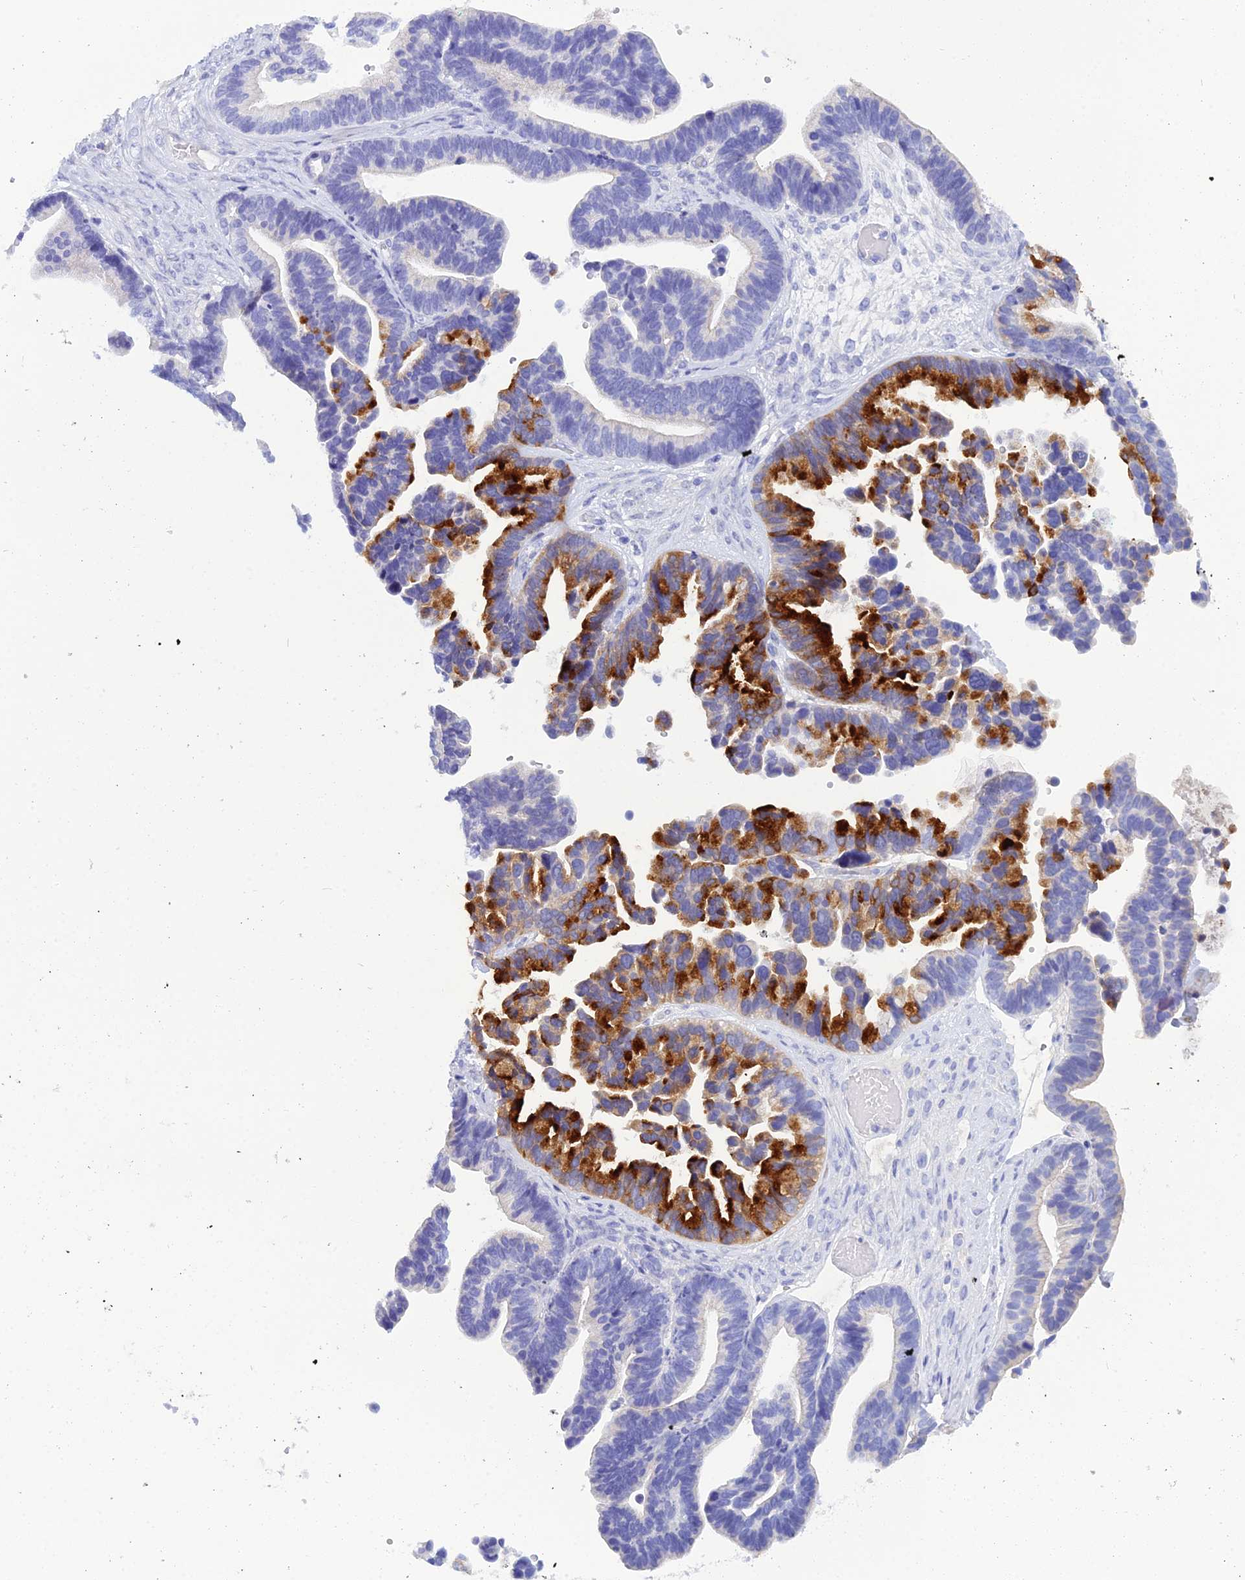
{"staining": {"intensity": "strong", "quantity": "25%-75%", "location": "cytoplasmic/membranous"}, "tissue": "ovarian cancer", "cell_type": "Tumor cells", "image_type": "cancer", "snomed": [{"axis": "morphology", "description": "Cystadenocarcinoma, serous, NOS"}, {"axis": "topography", "description": "Ovary"}], "caption": "Immunohistochemistry (DAB (3,3'-diaminobenzidine)) staining of ovarian cancer displays strong cytoplasmic/membranous protein positivity in about 25%-75% of tumor cells.", "gene": "REG1A", "patient": {"sex": "female", "age": 56}}